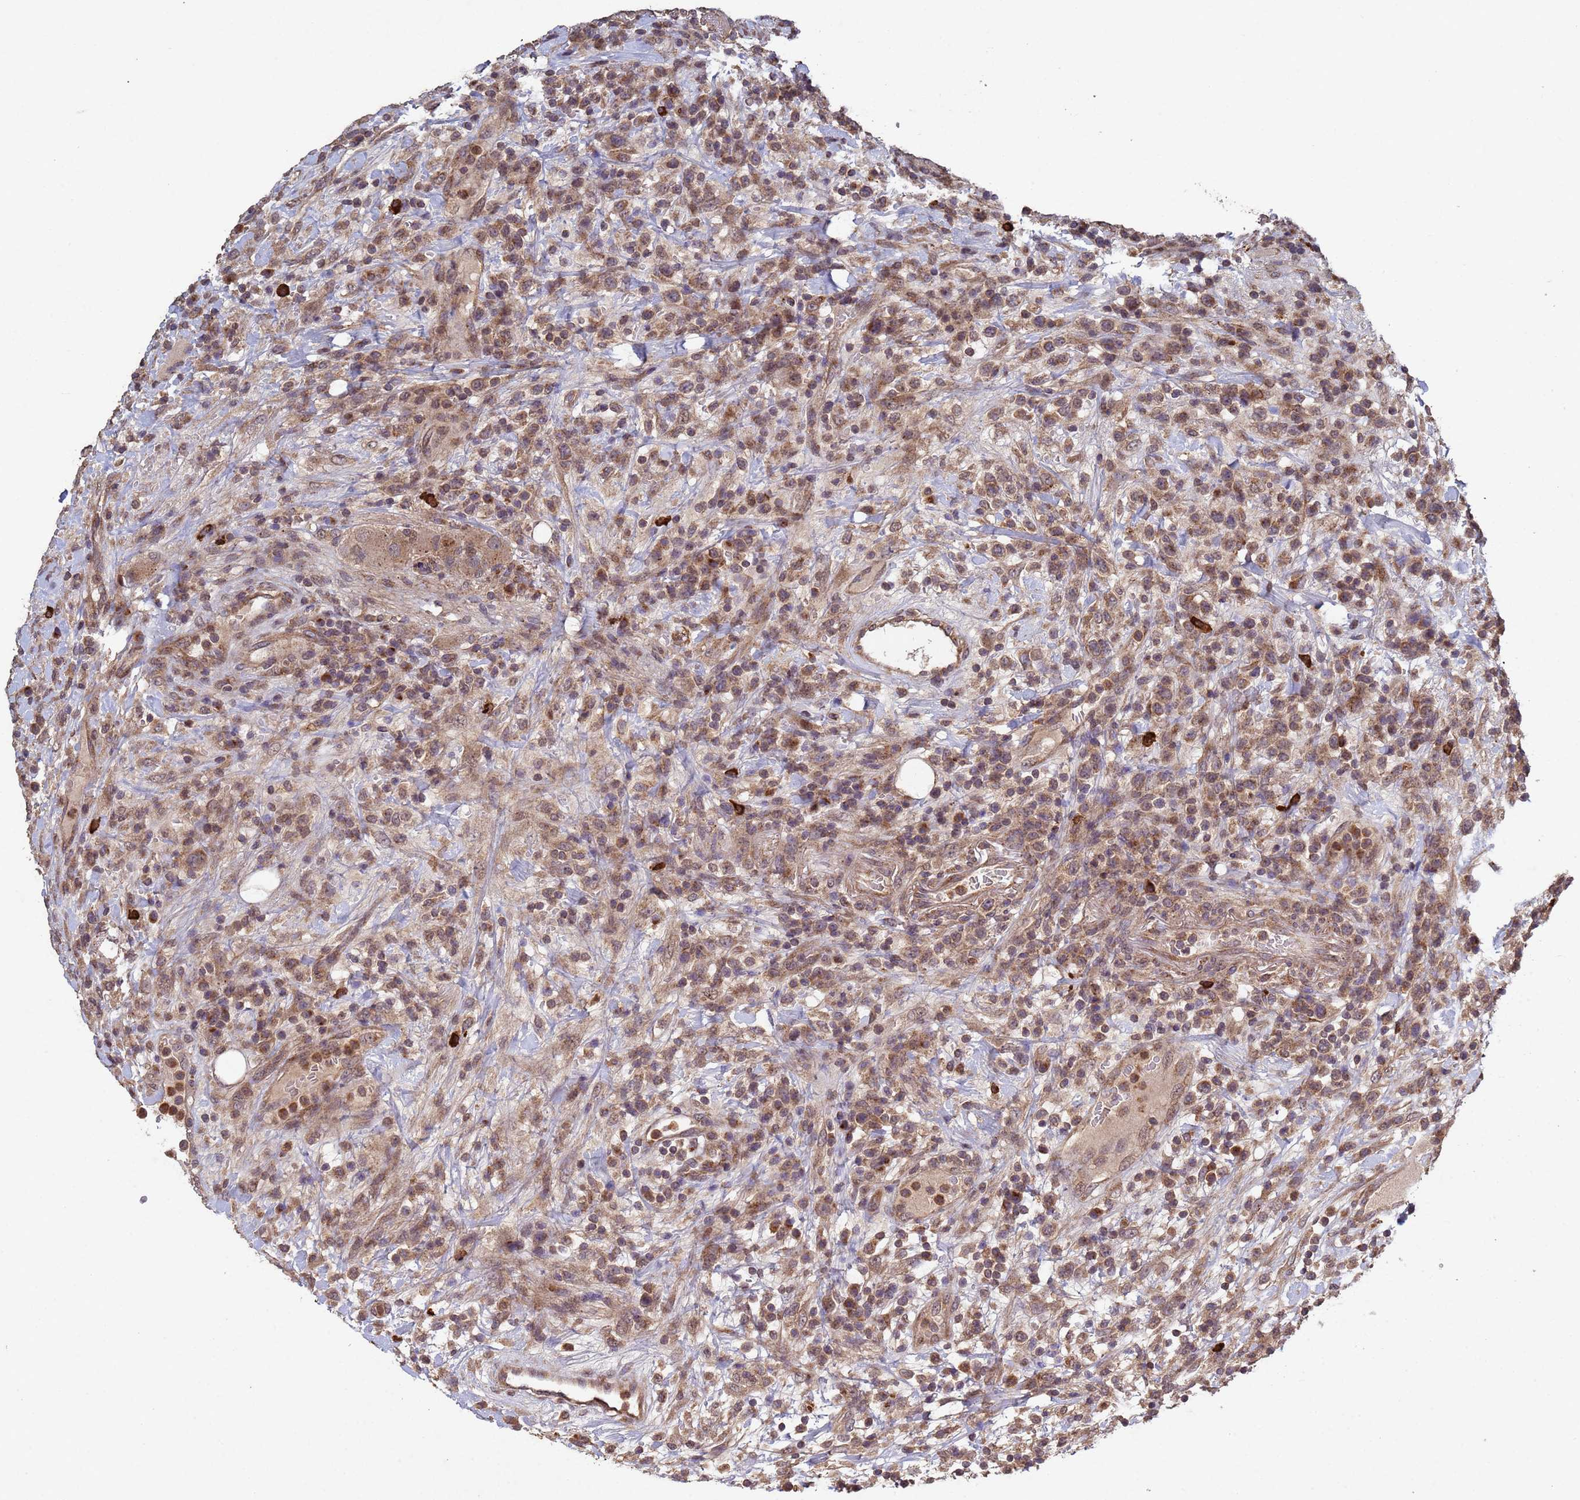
{"staining": {"intensity": "moderate", "quantity": ">75%", "location": "cytoplasmic/membranous"}, "tissue": "lymphoma", "cell_type": "Tumor cells", "image_type": "cancer", "snomed": [{"axis": "morphology", "description": "Malignant lymphoma, non-Hodgkin's type, High grade"}, {"axis": "topography", "description": "Colon"}], "caption": "This image reveals high-grade malignant lymphoma, non-Hodgkin's type stained with IHC to label a protein in brown. The cytoplasmic/membranous of tumor cells show moderate positivity for the protein. Nuclei are counter-stained blue.", "gene": "FASTKD1", "patient": {"sex": "female", "age": 53}}